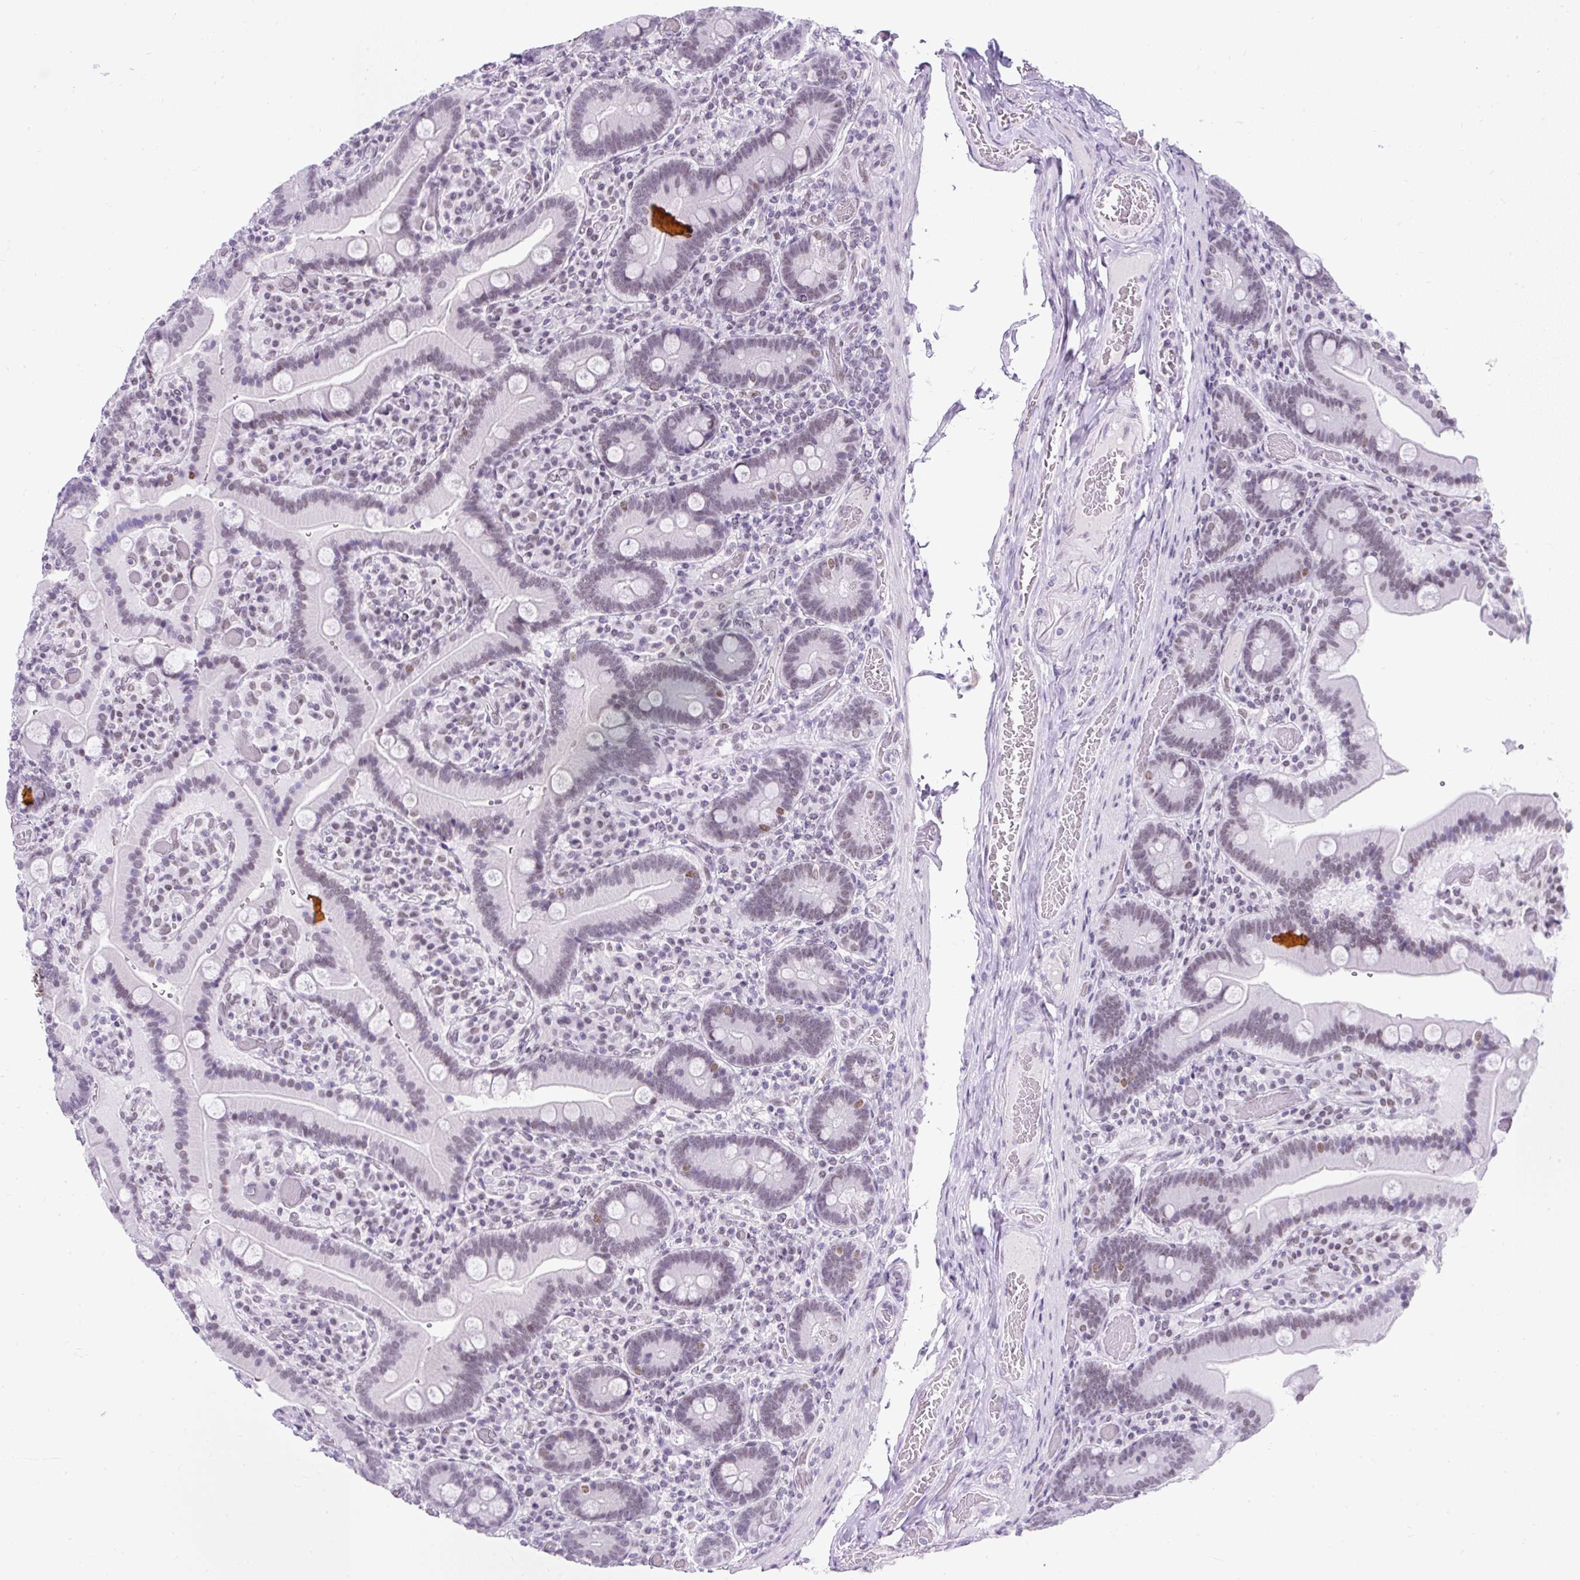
{"staining": {"intensity": "weak", "quantity": "<25%", "location": "nuclear"}, "tissue": "duodenum", "cell_type": "Glandular cells", "image_type": "normal", "snomed": [{"axis": "morphology", "description": "Normal tissue, NOS"}, {"axis": "topography", "description": "Duodenum"}], "caption": "Glandular cells show no significant protein staining in normal duodenum.", "gene": "PLCXD2", "patient": {"sex": "female", "age": 62}}